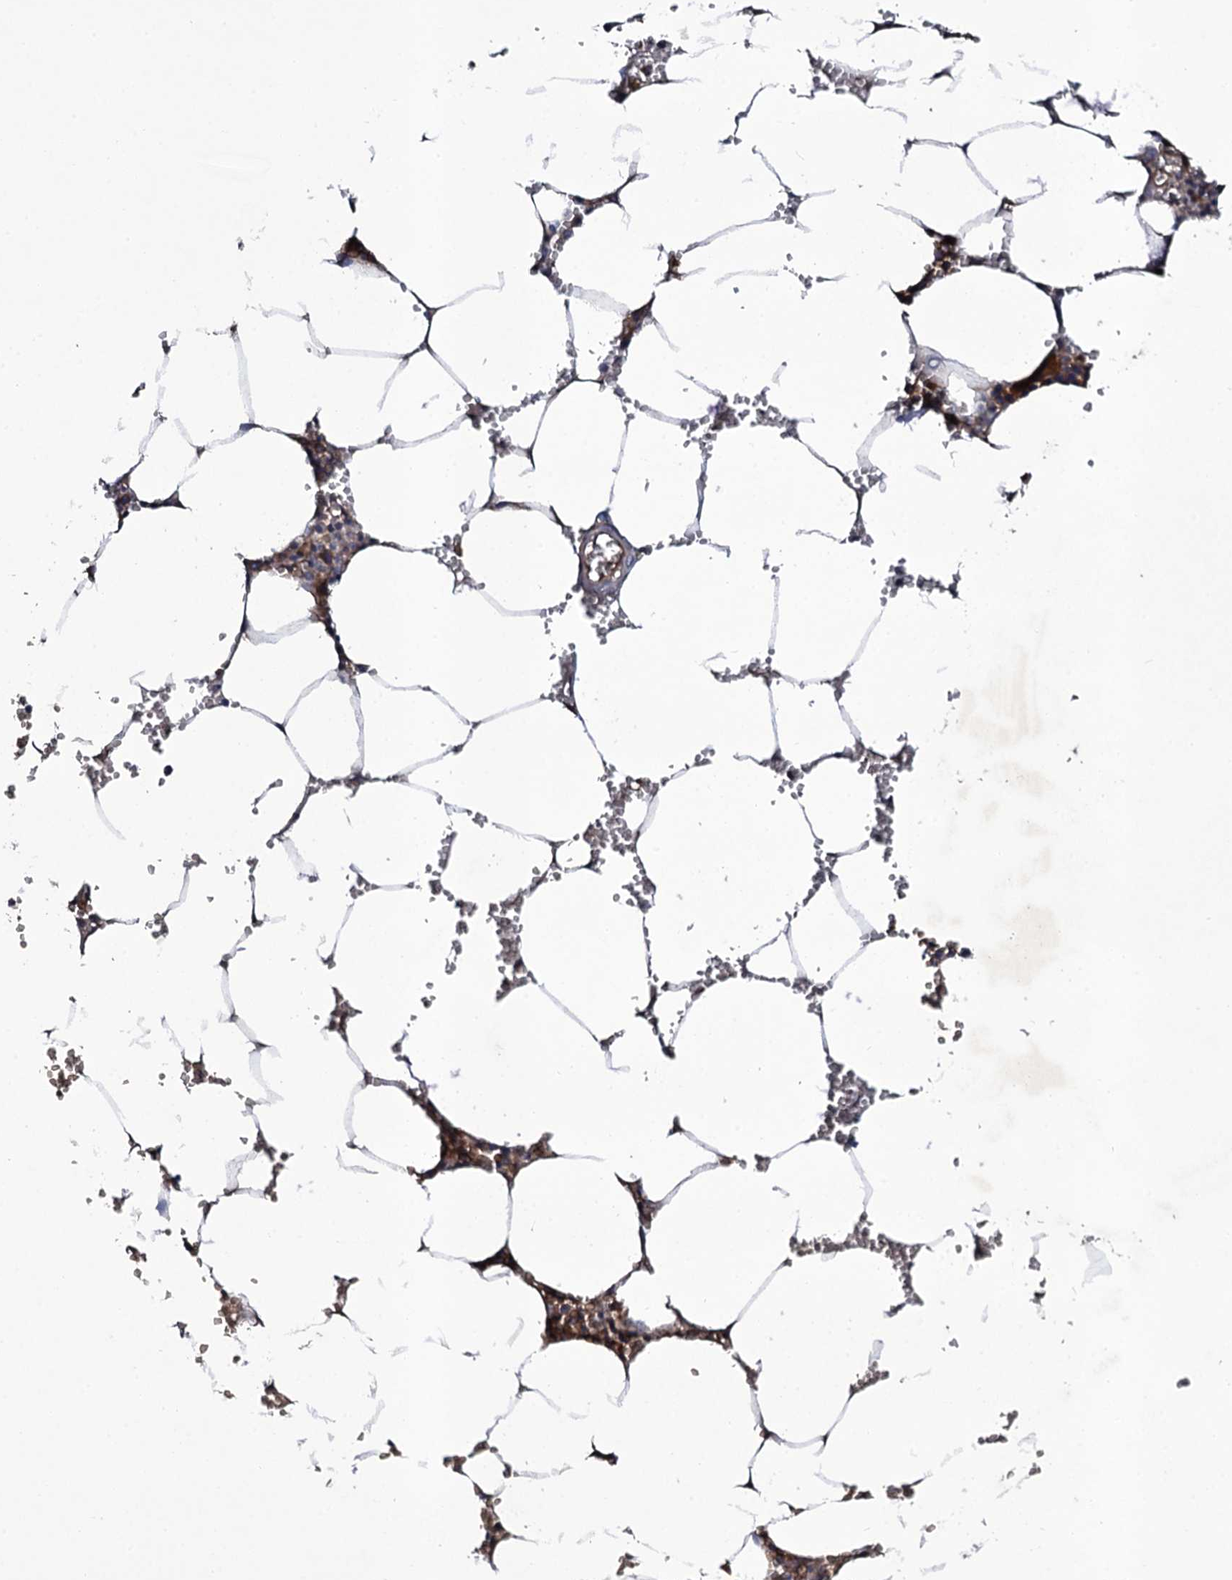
{"staining": {"intensity": "moderate", "quantity": "<25%", "location": "cytoplasmic/membranous"}, "tissue": "bone marrow", "cell_type": "Hematopoietic cells", "image_type": "normal", "snomed": [{"axis": "morphology", "description": "Normal tissue, NOS"}, {"axis": "topography", "description": "Bone marrow"}], "caption": "An image showing moderate cytoplasmic/membranous positivity in approximately <25% of hematopoietic cells in benign bone marrow, as visualized by brown immunohistochemical staining.", "gene": "LRRC28", "patient": {"sex": "male", "age": 70}}